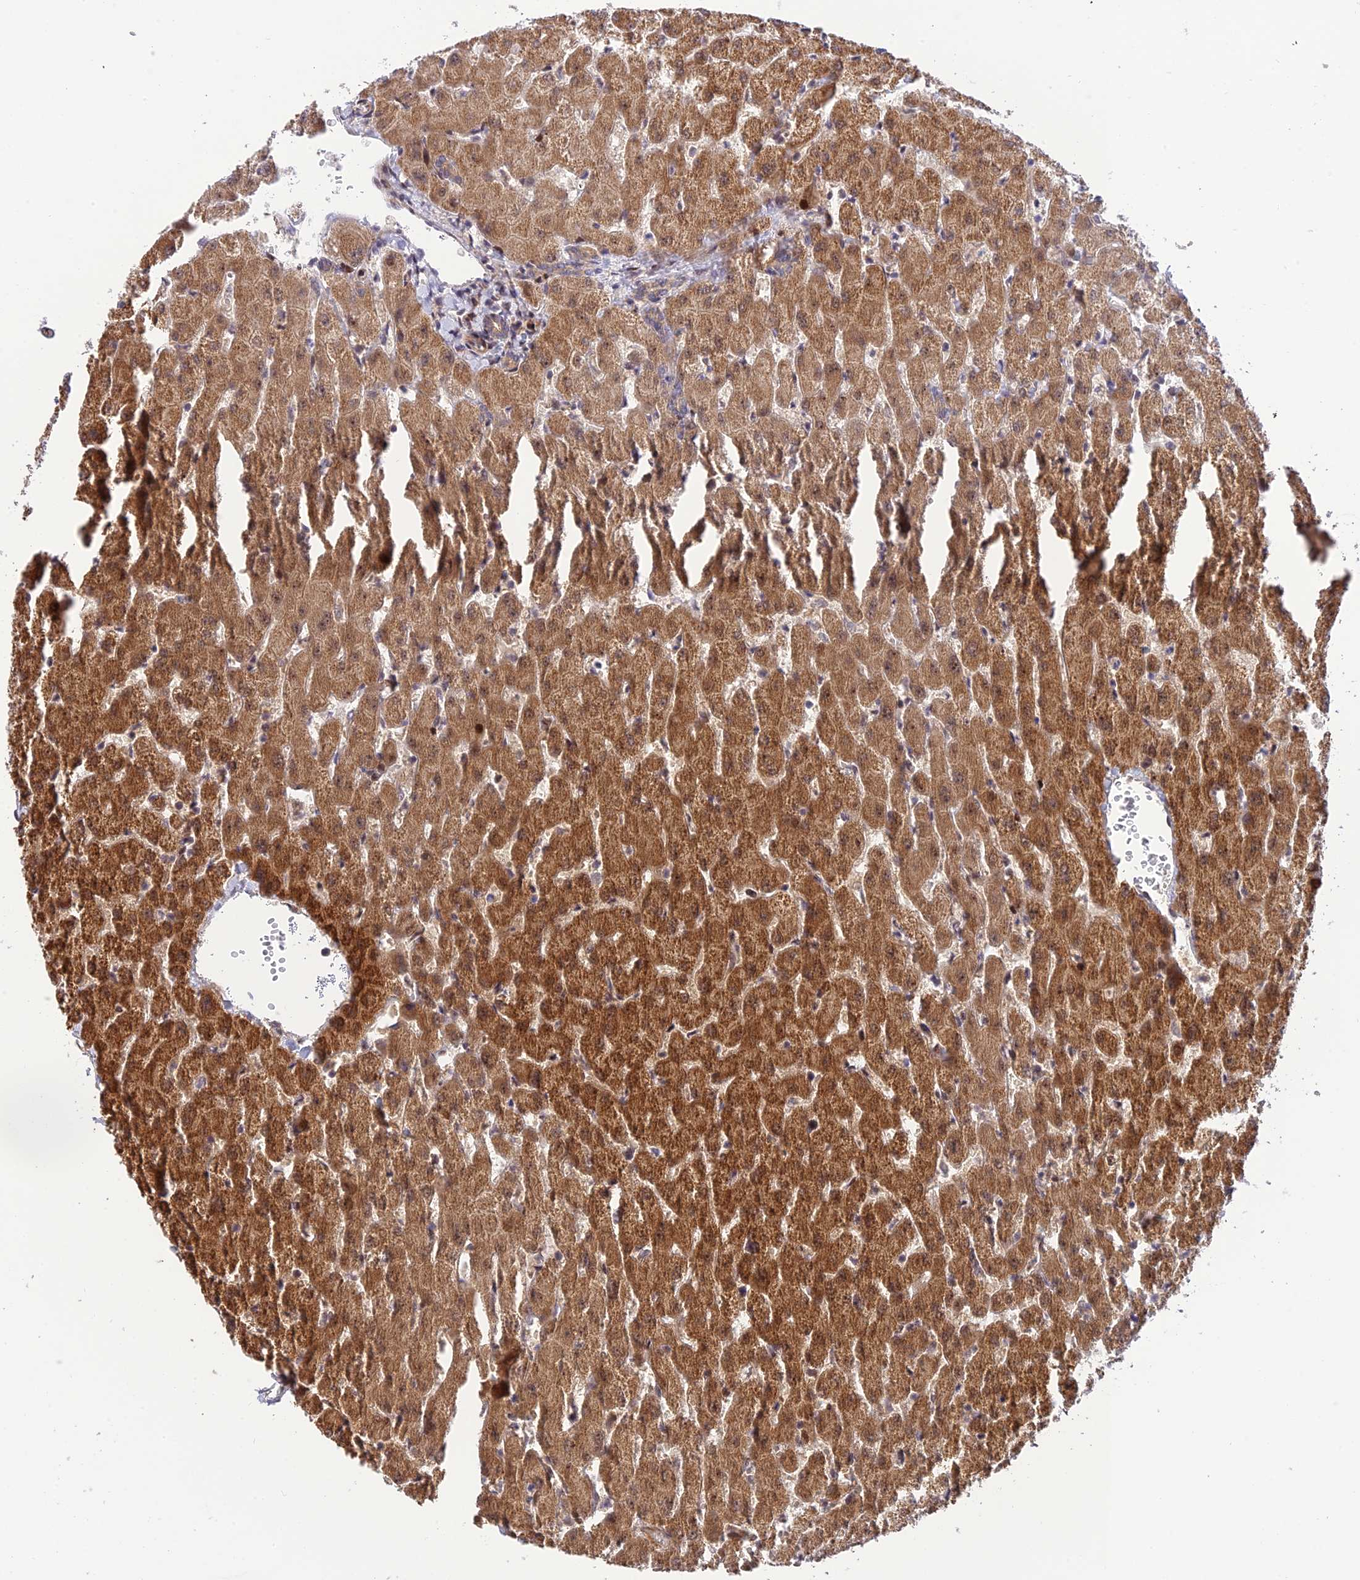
{"staining": {"intensity": "weak", "quantity": "<25%", "location": "cytoplasmic/membranous"}, "tissue": "liver", "cell_type": "Cholangiocytes", "image_type": "normal", "snomed": [{"axis": "morphology", "description": "Normal tissue, NOS"}, {"axis": "topography", "description": "Liver"}], "caption": "This is a image of immunohistochemistry staining of unremarkable liver, which shows no expression in cholangiocytes.", "gene": "ZNF584", "patient": {"sex": "female", "age": 63}}